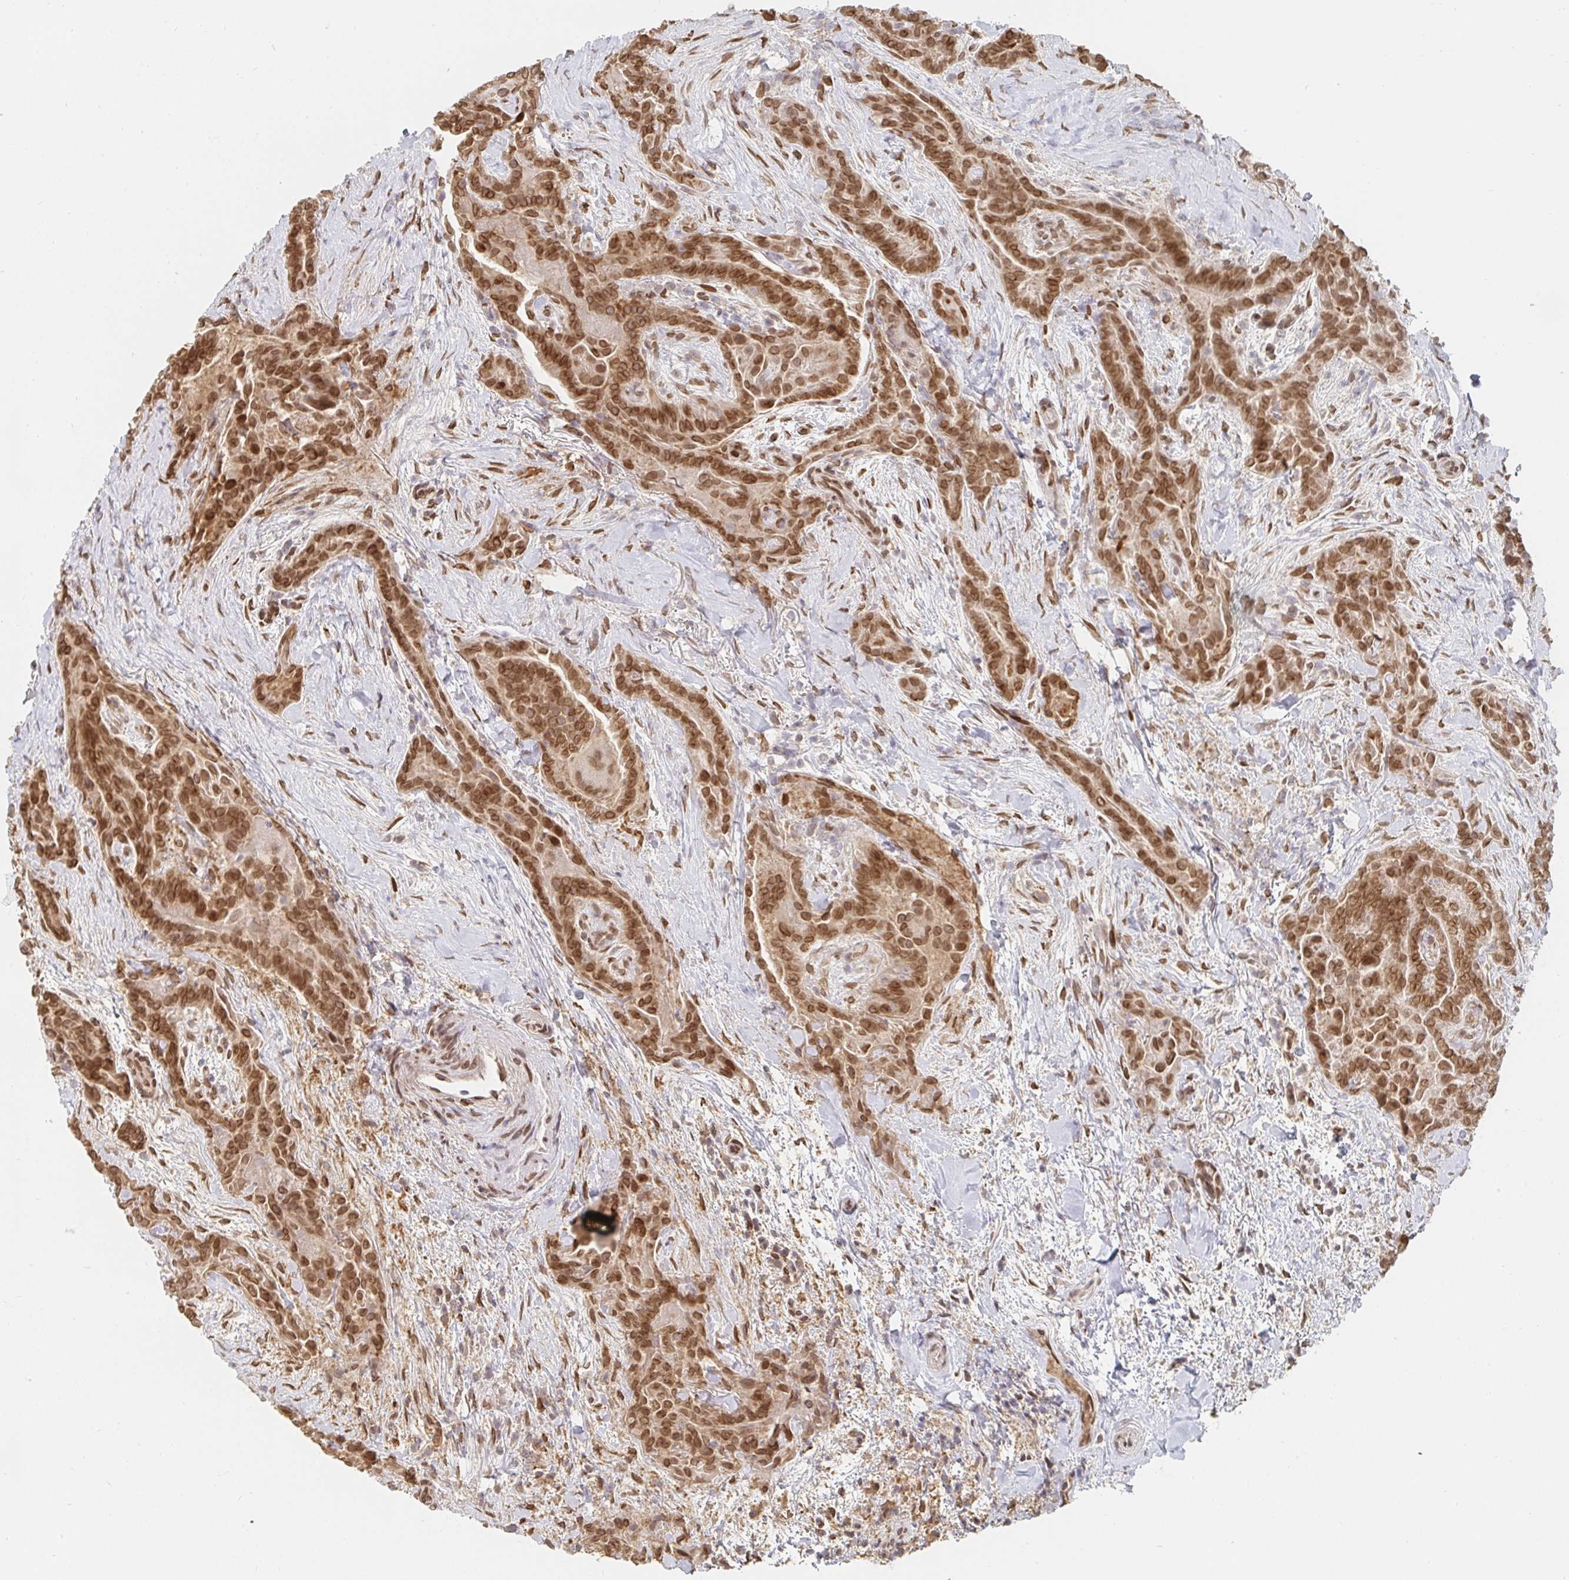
{"staining": {"intensity": "moderate", "quantity": ">75%", "location": "nuclear"}, "tissue": "thyroid cancer", "cell_type": "Tumor cells", "image_type": "cancer", "snomed": [{"axis": "morphology", "description": "Papillary adenocarcinoma, NOS"}, {"axis": "topography", "description": "Thyroid gland"}], "caption": "An immunohistochemistry (IHC) histopathology image of neoplastic tissue is shown. Protein staining in brown shows moderate nuclear positivity in thyroid cancer within tumor cells. The staining was performed using DAB, with brown indicating positive protein expression. Nuclei are stained blue with hematoxylin.", "gene": "CHD2", "patient": {"sex": "female", "age": 61}}